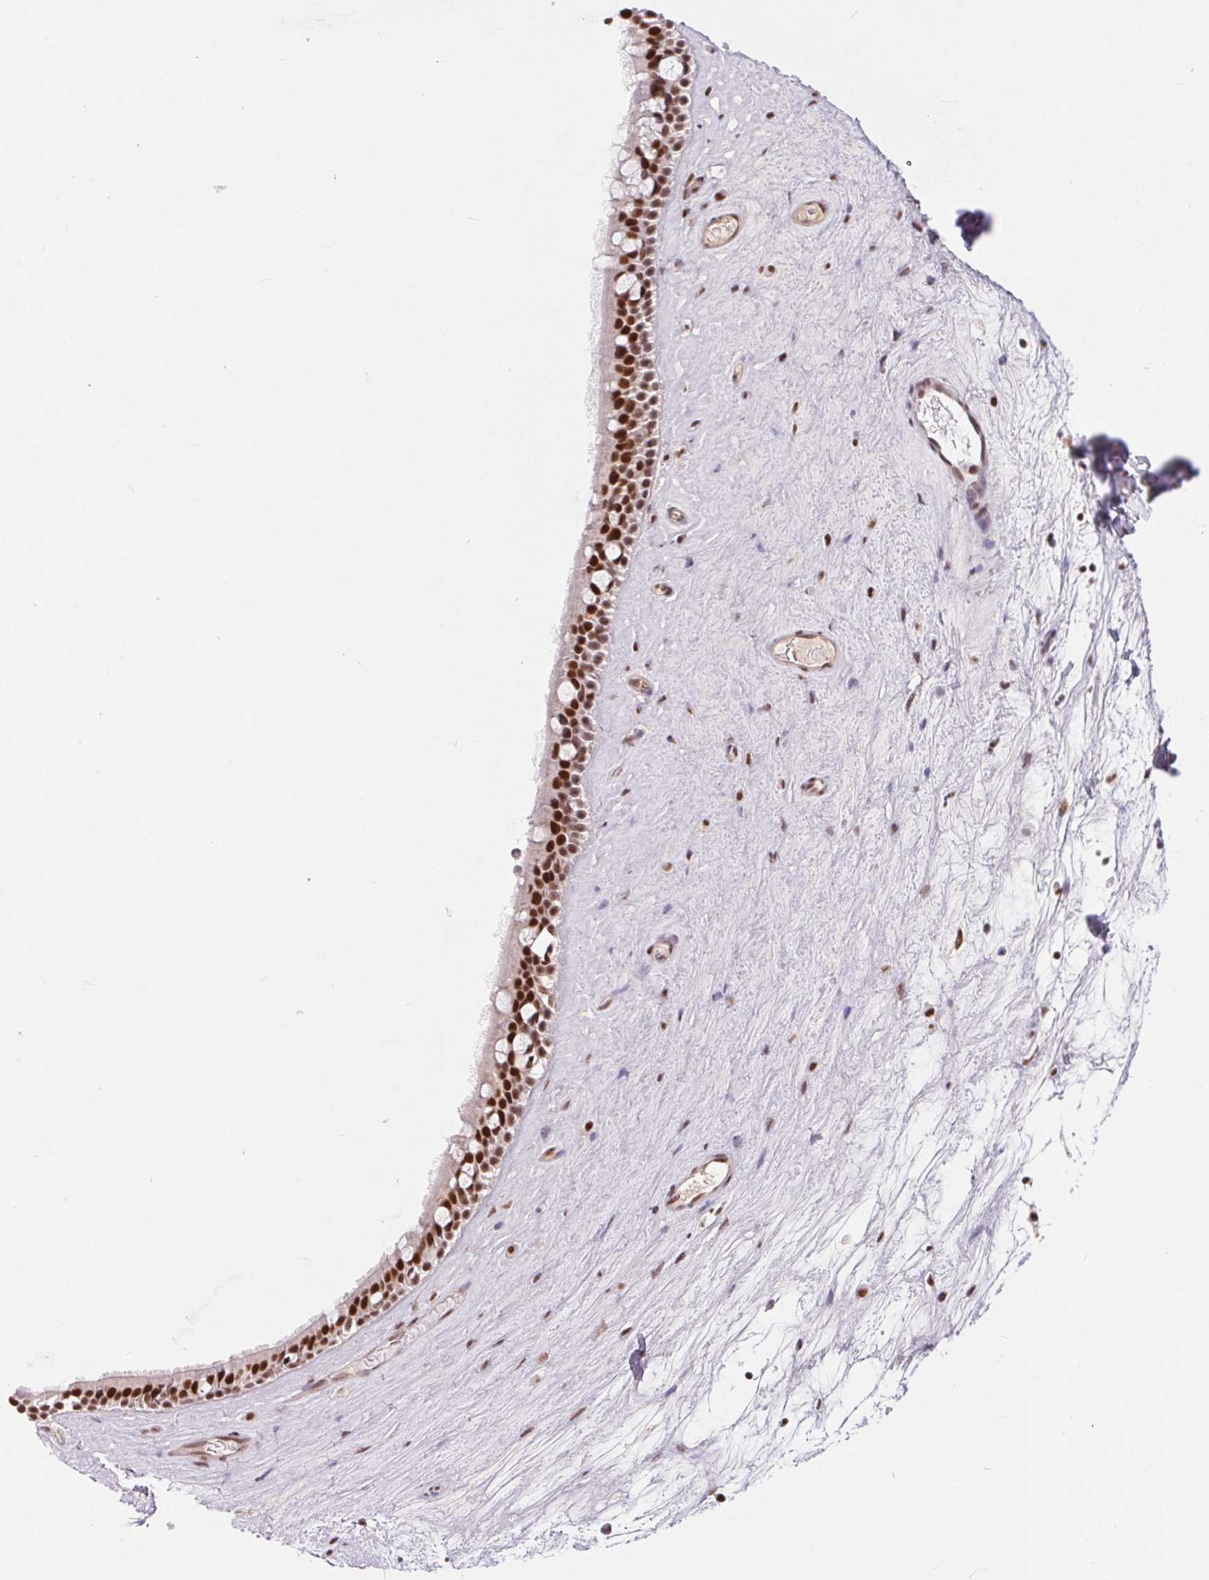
{"staining": {"intensity": "strong", "quantity": ">75%", "location": "nuclear"}, "tissue": "nasopharynx", "cell_type": "Respiratory epithelial cells", "image_type": "normal", "snomed": [{"axis": "morphology", "description": "Normal tissue, NOS"}, {"axis": "topography", "description": "Nasopharynx"}], "caption": "The micrograph displays staining of benign nasopharynx, revealing strong nuclear protein expression (brown color) within respiratory epithelial cells. Immunohistochemistry stains the protein of interest in brown and the nuclei are stained blue.", "gene": "CD2BP2", "patient": {"sex": "male", "age": 68}}